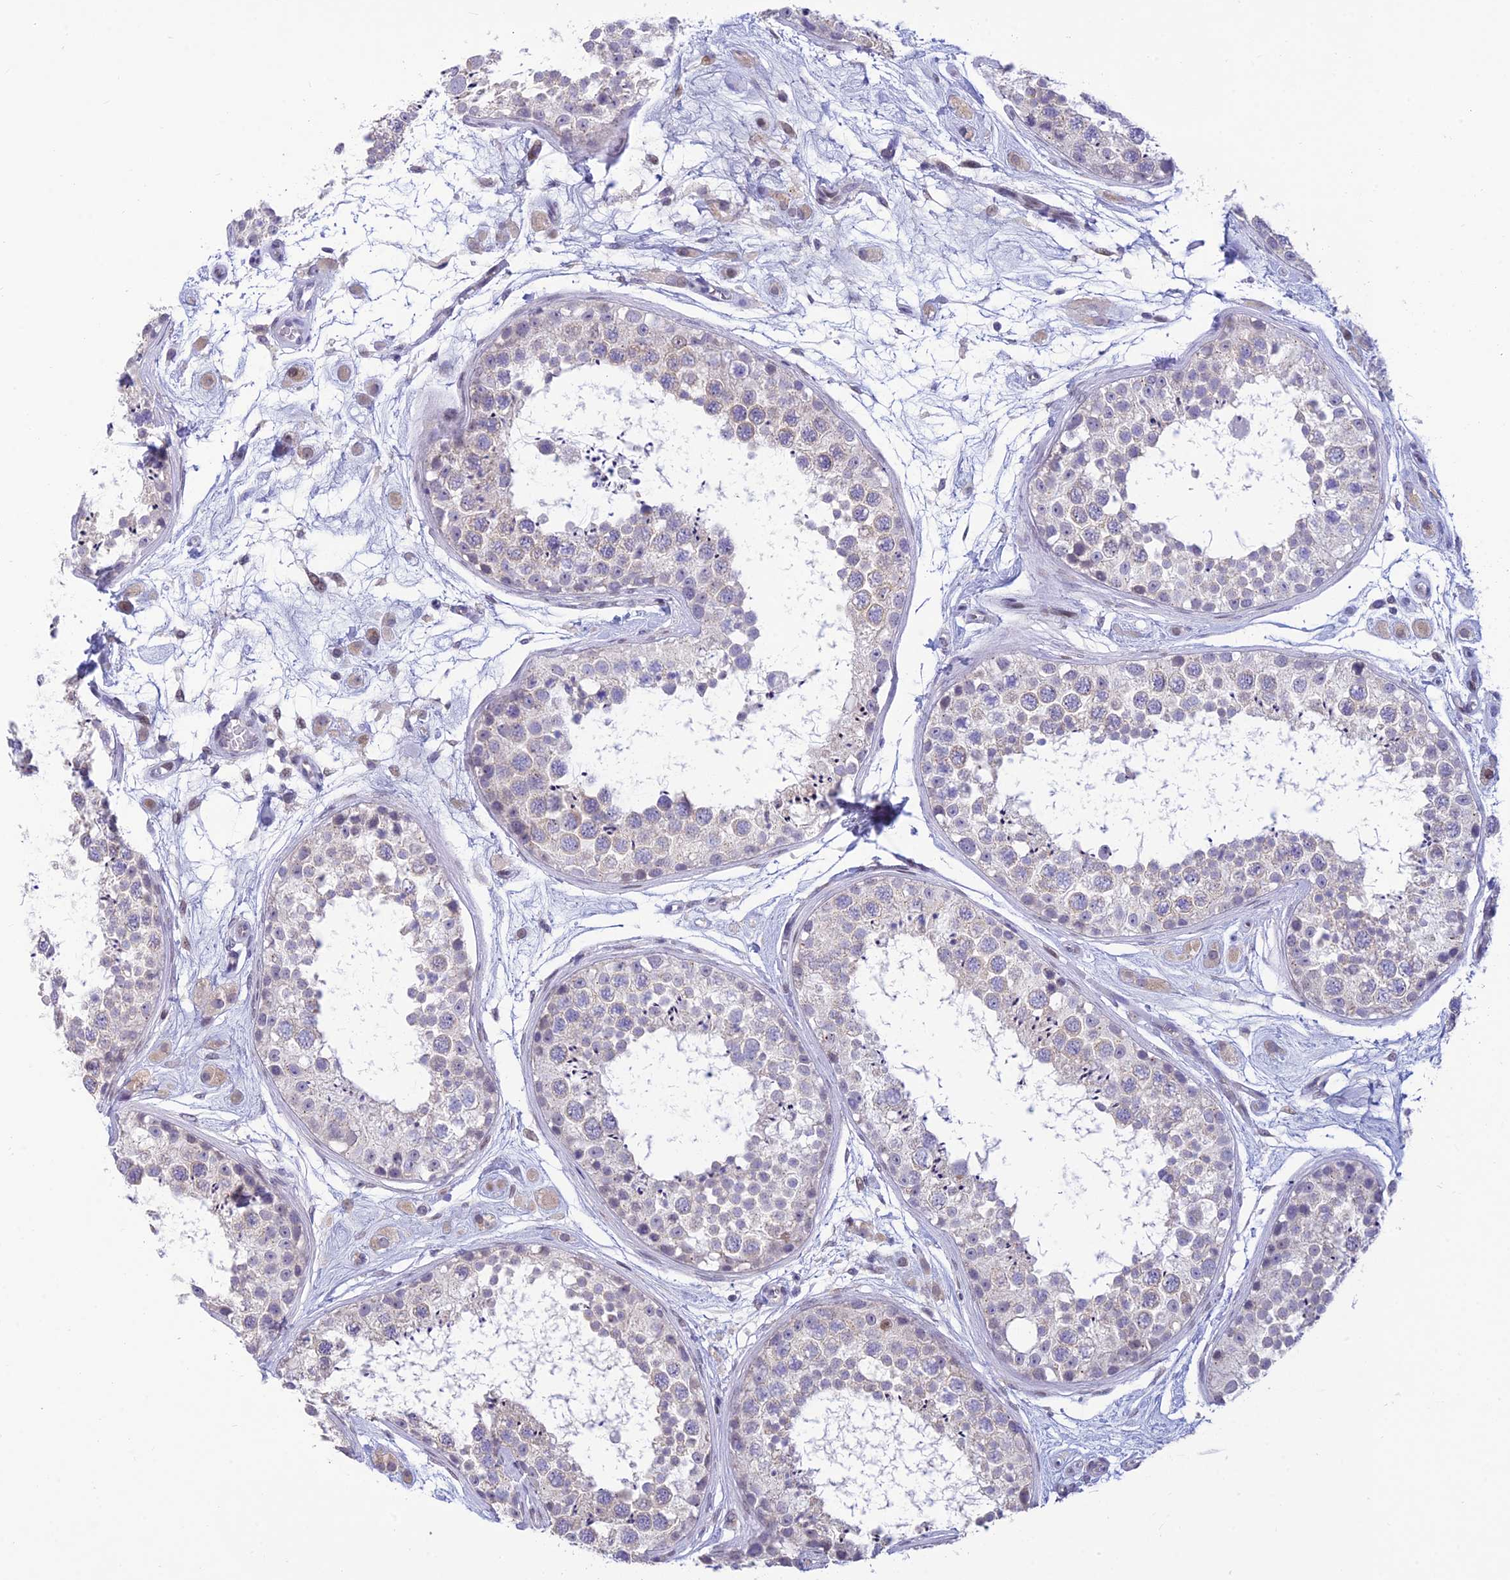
{"staining": {"intensity": "negative", "quantity": "none", "location": "none"}, "tissue": "testis", "cell_type": "Cells in seminiferous ducts", "image_type": "normal", "snomed": [{"axis": "morphology", "description": "Normal tissue, NOS"}, {"axis": "topography", "description": "Testis"}], "caption": "Testis stained for a protein using immunohistochemistry (IHC) exhibits no expression cells in seminiferous ducts.", "gene": "INKA1", "patient": {"sex": "male", "age": 25}}